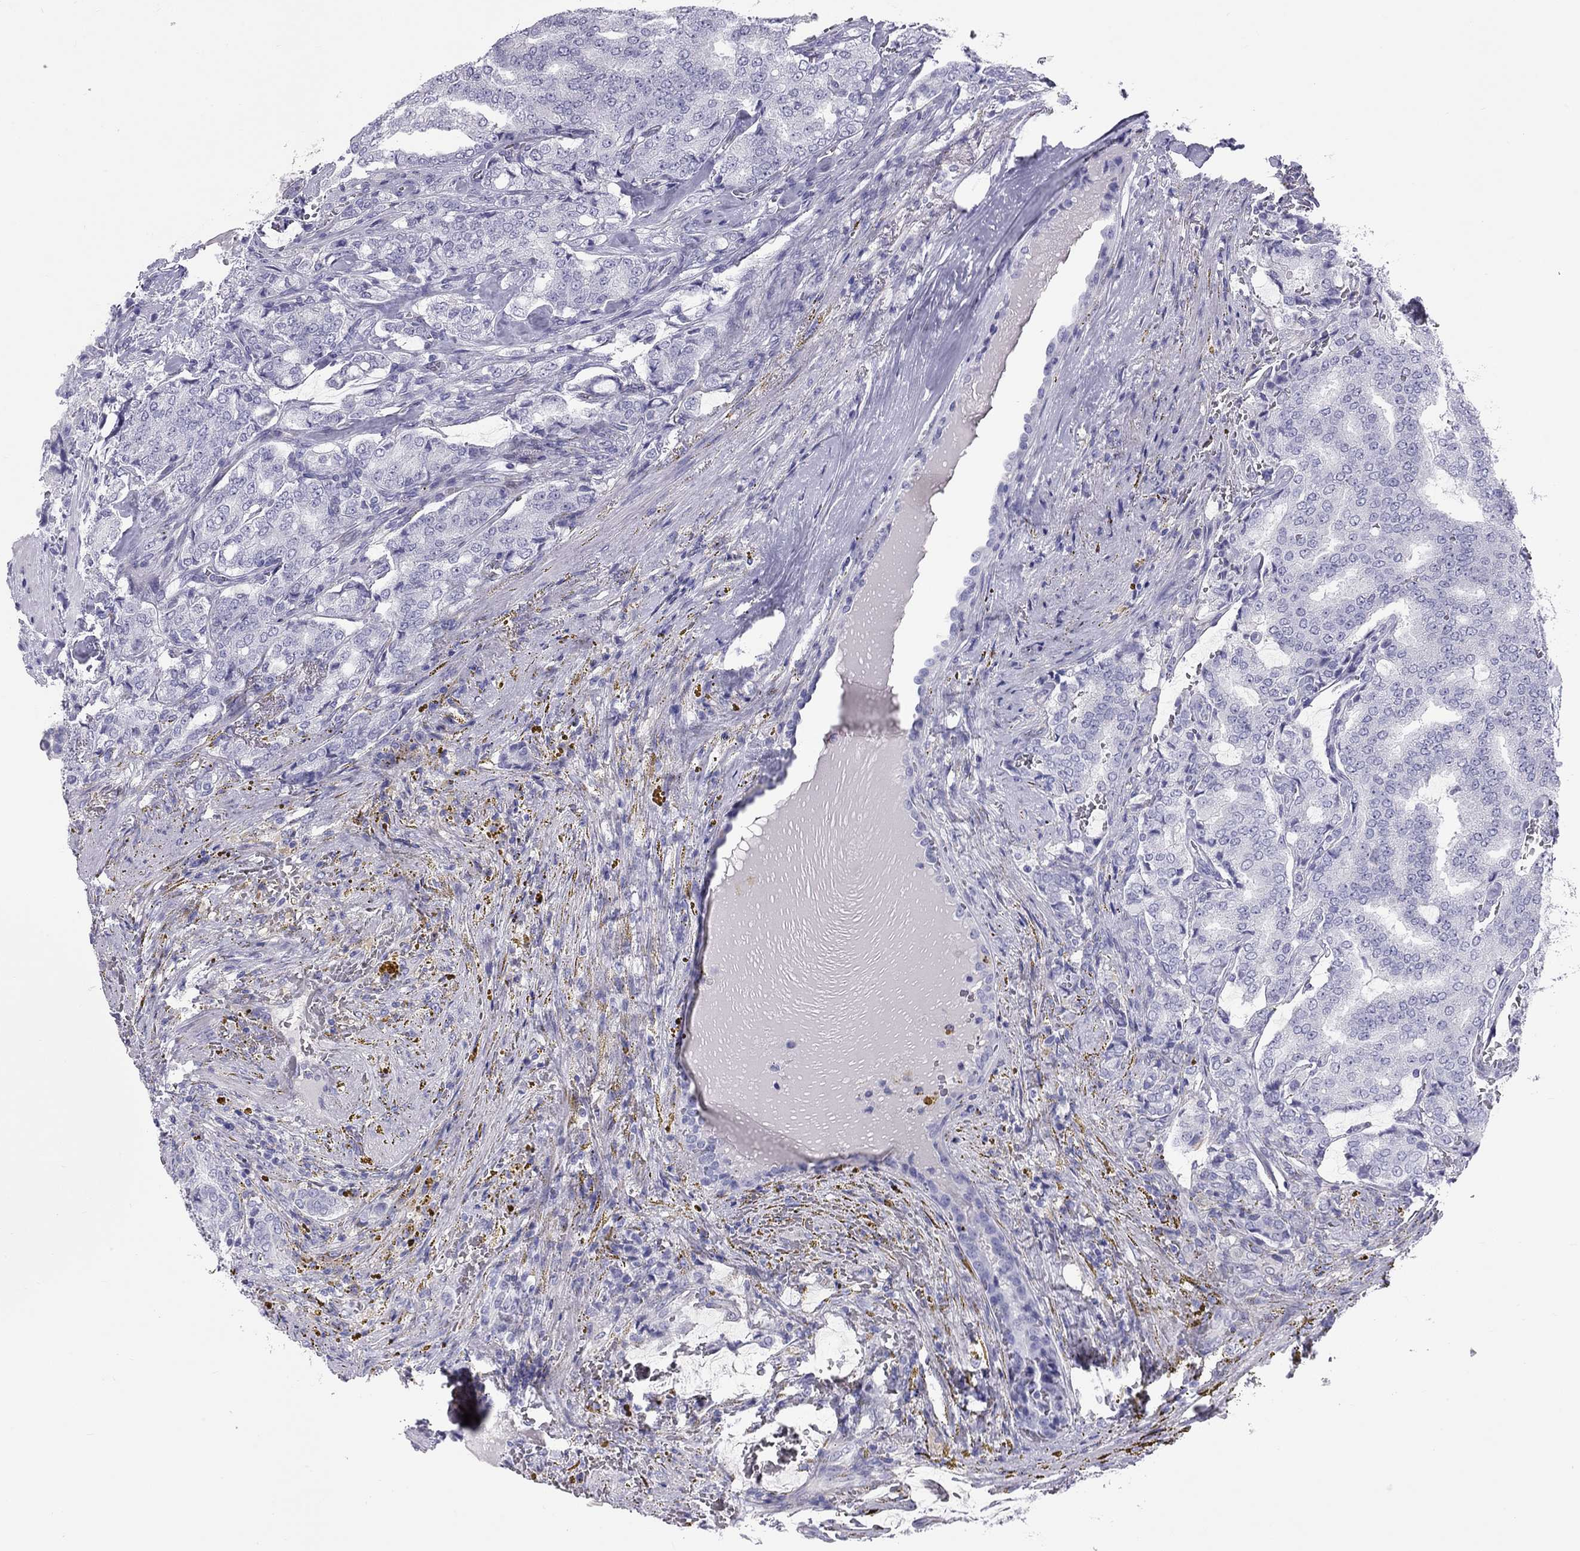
{"staining": {"intensity": "negative", "quantity": "none", "location": "none"}, "tissue": "prostate cancer", "cell_type": "Tumor cells", "image_type": "cancer", "snomed": [{"axis": "morphology", "description": "Adenocarcinoma, NOS"}, {"axis": "topography", "description": "Prostate"}], "caption": "High magnification brightfield microscopy of prostate cancer (adenocarcinoma) stained with DAB (3,3'-diaminobenzidine) (brown) and counterstained with hematoxylin (blue): tumor cells show no significant staining.", "gene": "FSCN3", "patient": {"sex": "male", "age": 65}}